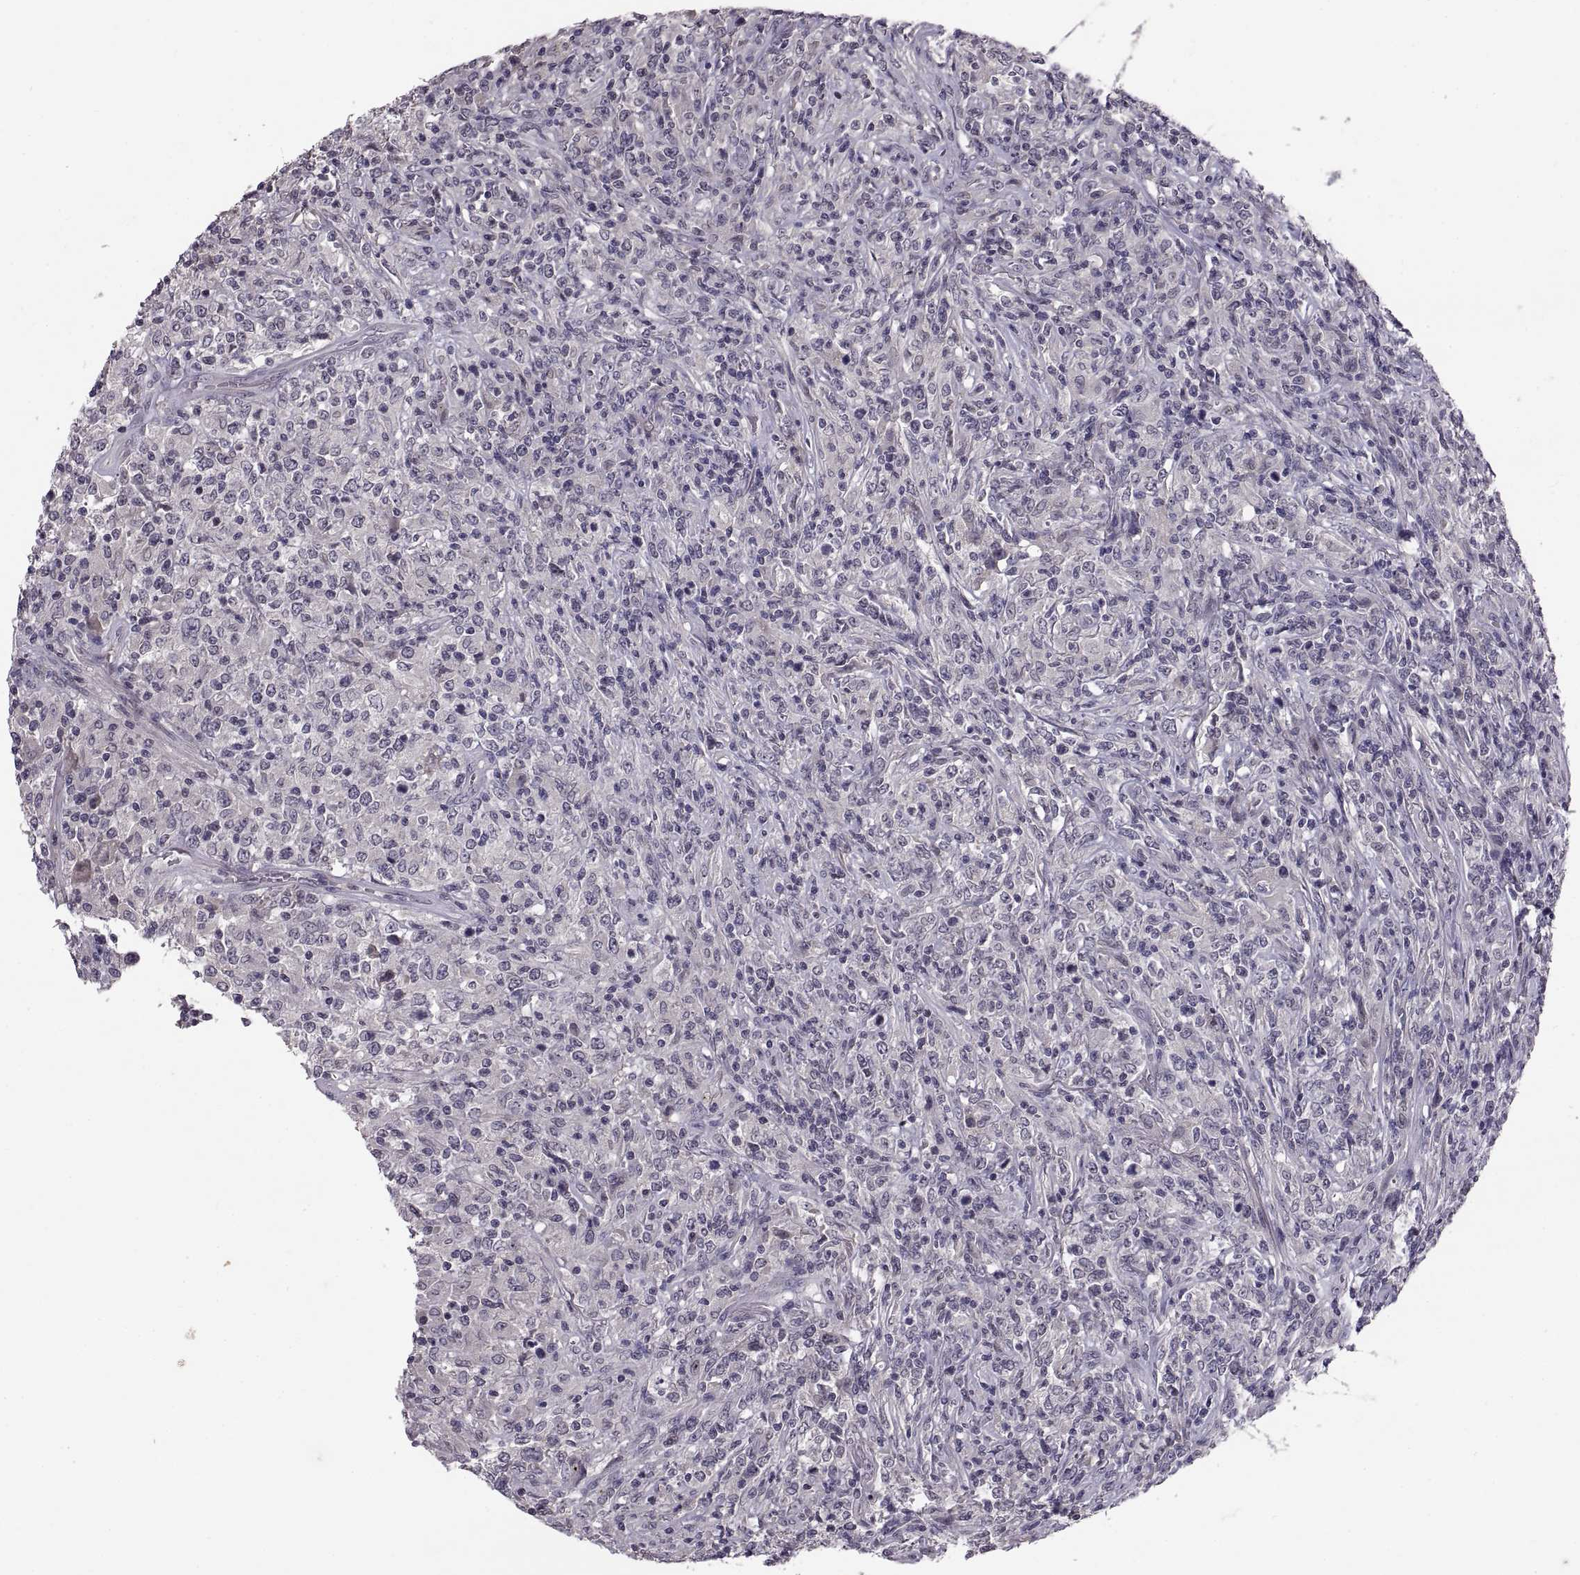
{"staining": {"intensity": "negative", "quantity": "none", "location": "none"}, "tissue": "lymphoma", "cell_type": "Tumor cells", "image_type": "cancer", "snomed": [{"axis": "morphology", "description": "Malignant lymphoma, non-Hodgkin's type, High grade"}, {"axis": "topography", "description": "Lung"}], "caption": "This histopathology image is of malignant lymphoma, non-Hodgkin's type (high-grade) stained with IHC to label a protein in brown with the nuclei are counter-stained blue. There is no staining in tumor cells.", "gene": "PAX2", "patient": {"sex": "male", "age": 79}}